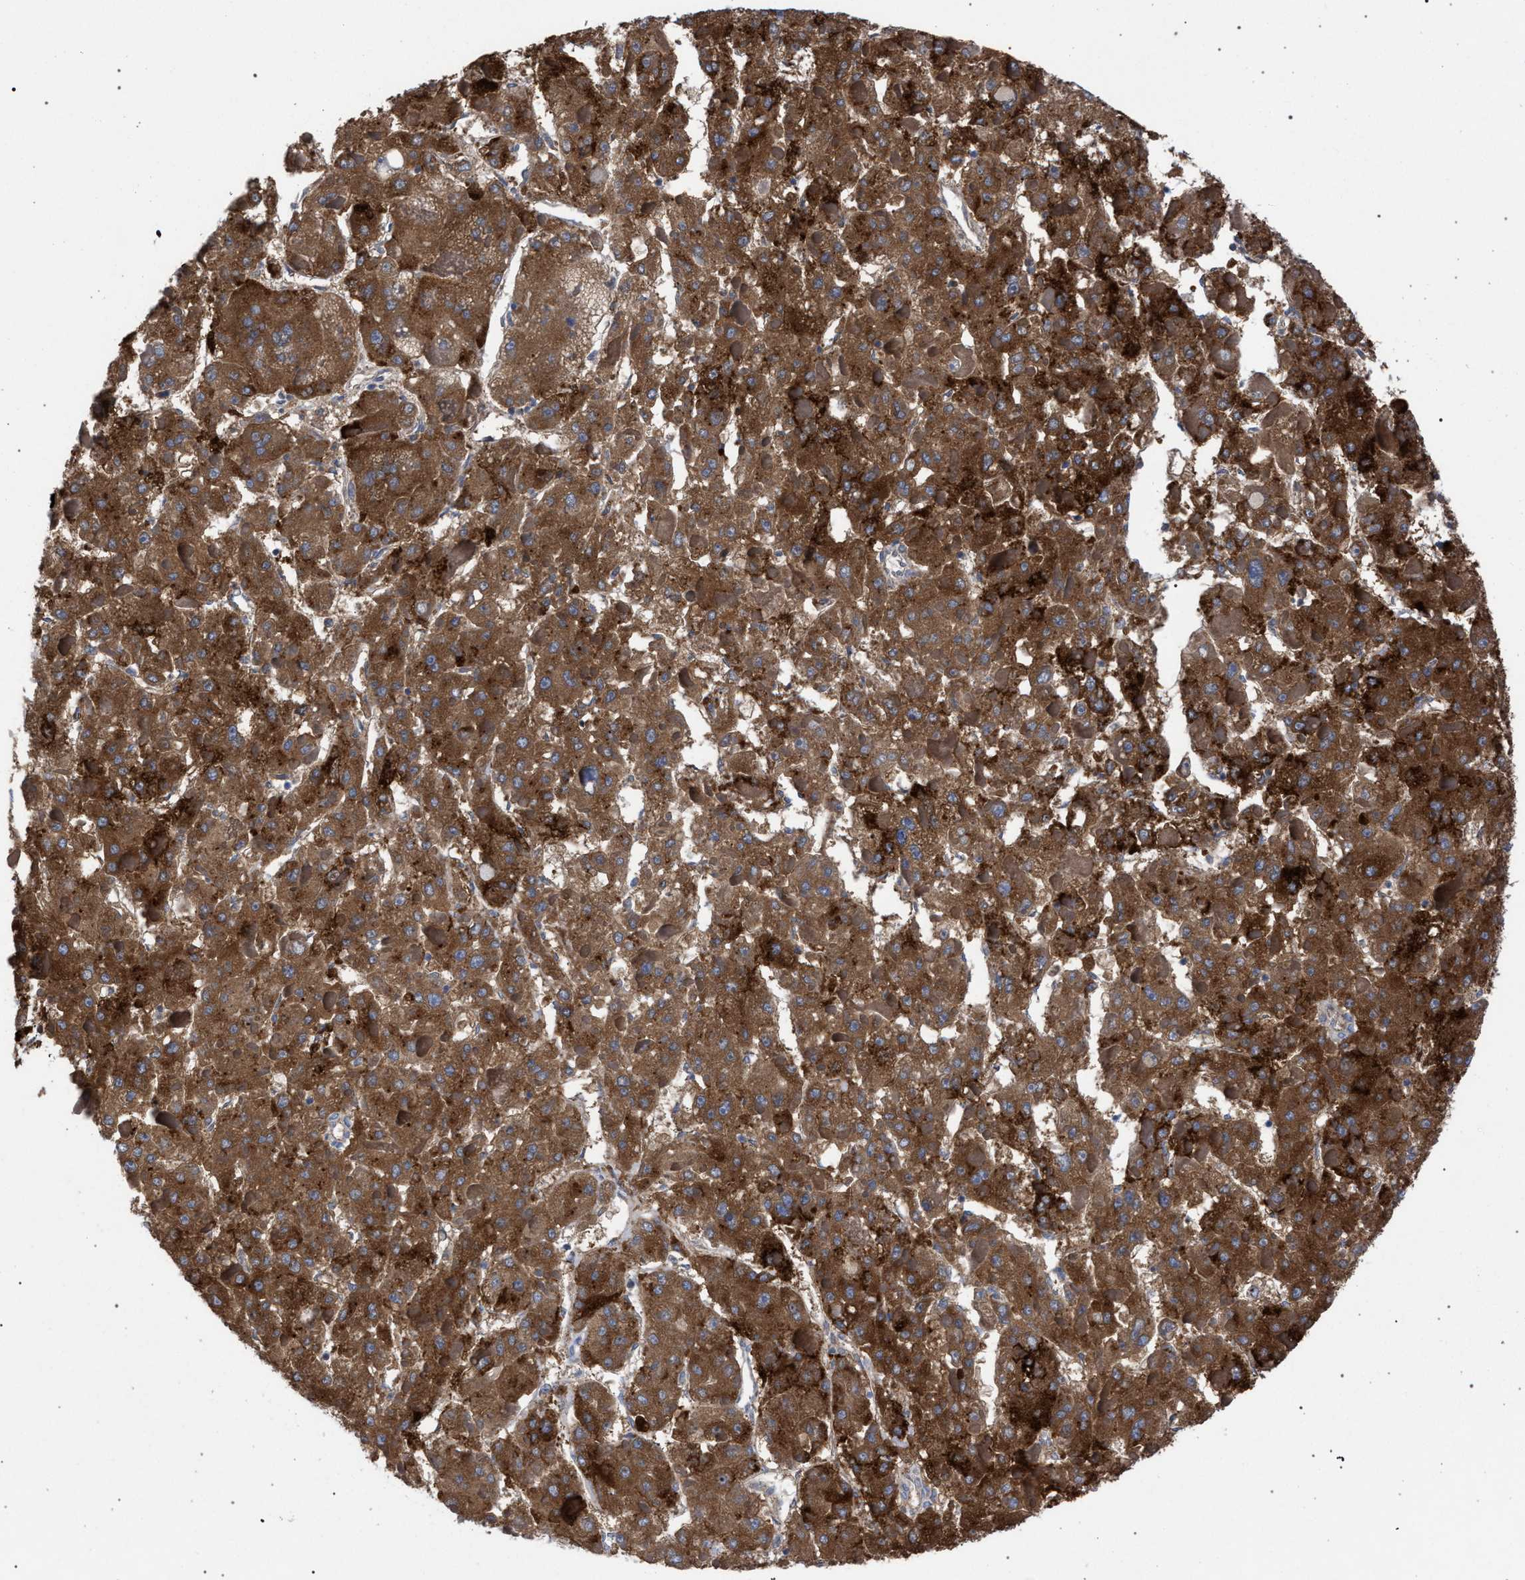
{"staining": {"intensity": "strong", "quantity": ">75%", "location": "cytoplasmic/membranous"}, "tissue": "liver cancer", "cell_type": "Tumor cells", "image_type": "cancer", "snomed": [{"axis": "morphology", "description": "Carcinoma, Hepatocellular, NOS"}, {"axis": "topography", "description": "Liver"}], "caption": "Liver cancer stained with DAB (3,3'-diaminobenzidine) IHC exhibits high levels of strong cytoplasmic/membranous positivity in about >75% of tumor cells.", "gene": "GMPR", "patient": {"sex": "female", "age": 73}}